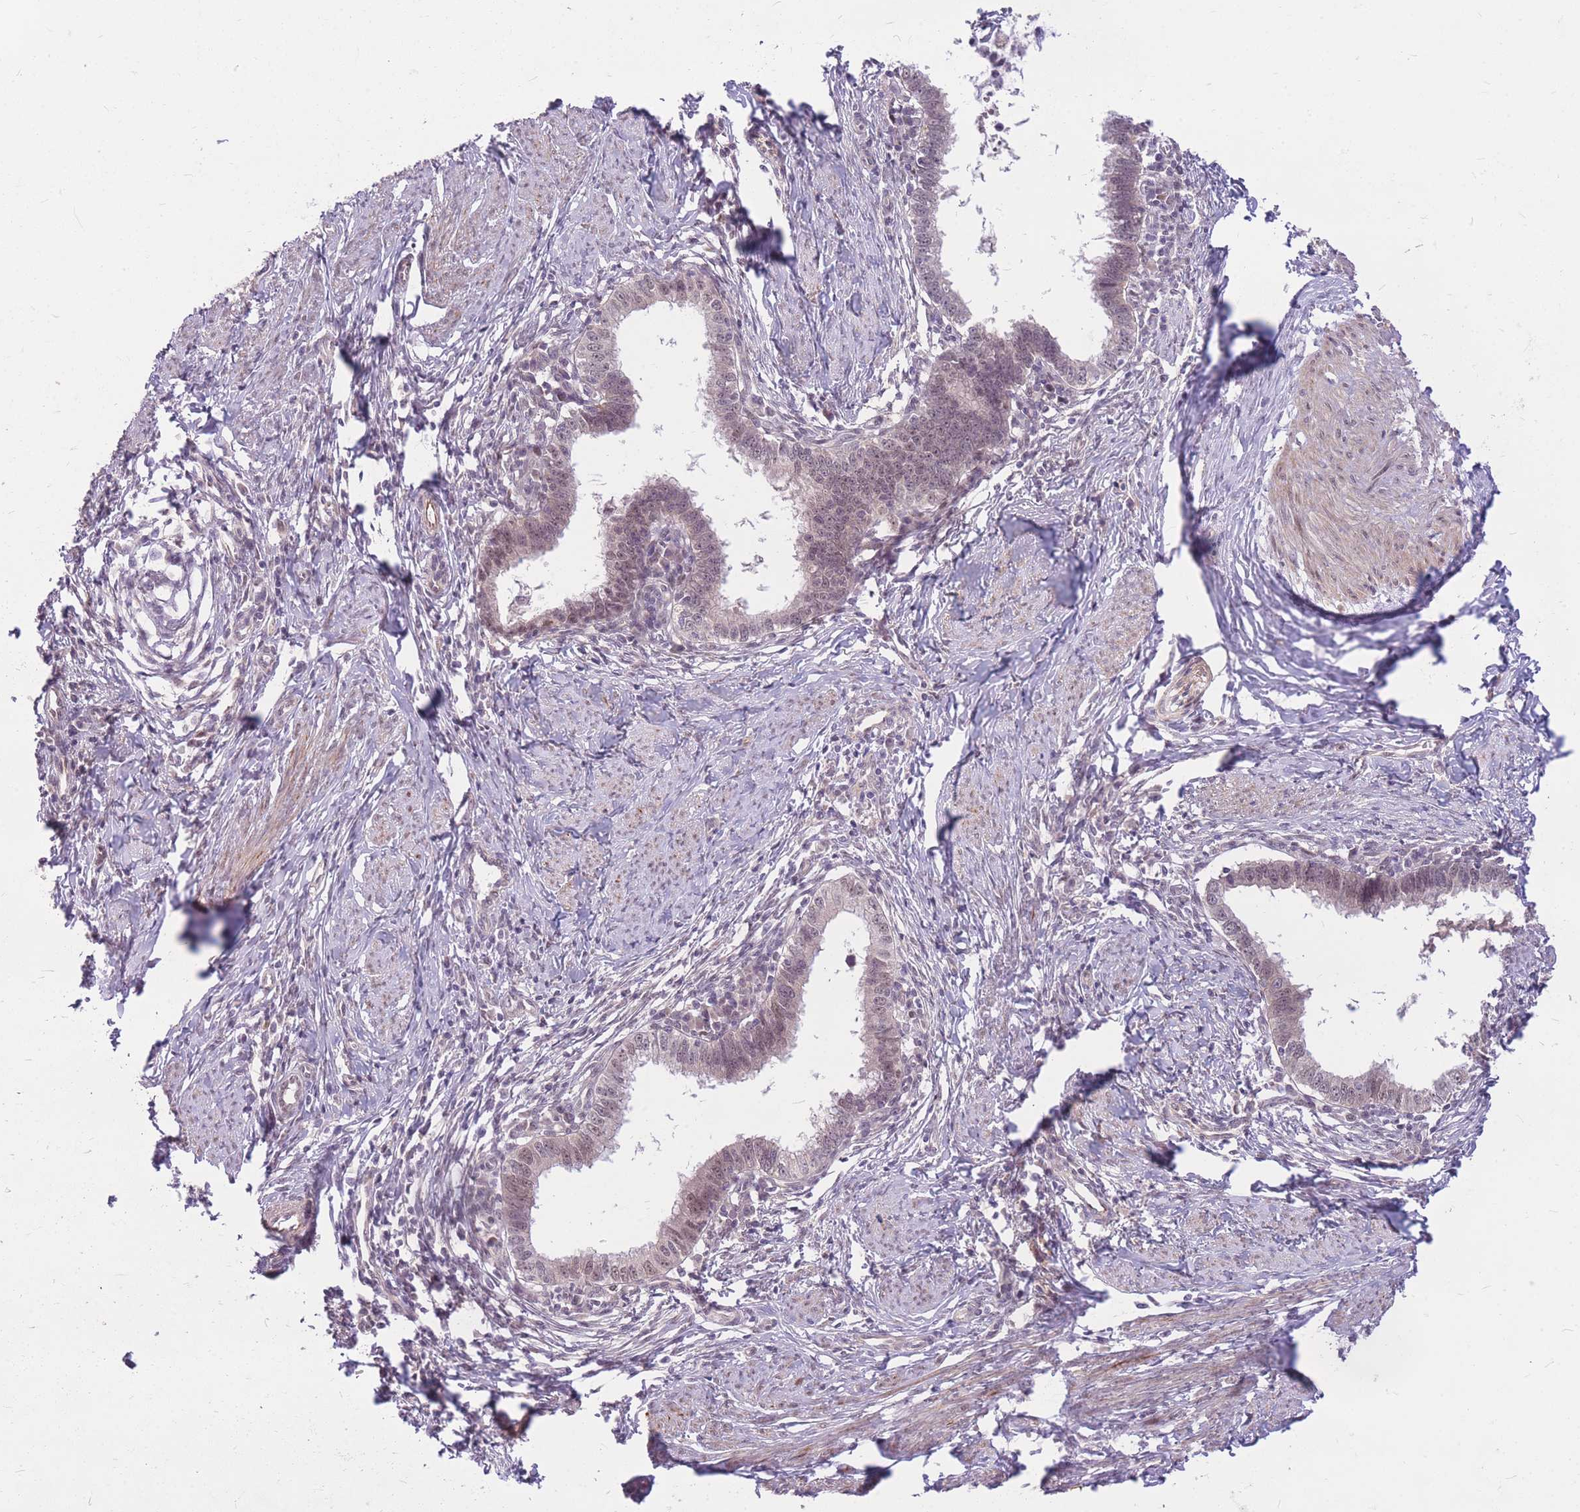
{"staining": {"intensity": "negative", "quantity": "none", "location": "none"}, "tissue": "cervical cancer", "cell_type": "Tumor cells", "image_type": "cancer", "snomed": [{"axis": "morphology", "description": "Adenocarcinoma, NOS"}, {"axis": "topography", "description": "Cervix"}], "caption": "Tumor cells are negative for protein expression in human cervical cancer (adenocarcinoma). Brightfield microscopy of IHC stained with DAB (3,3'-diaminobenzidine) (brown) and hematoxylin (blue), captured at high magnification.", "gene": "ERCC2", "patient": {"sex": "female", "age": 36}}